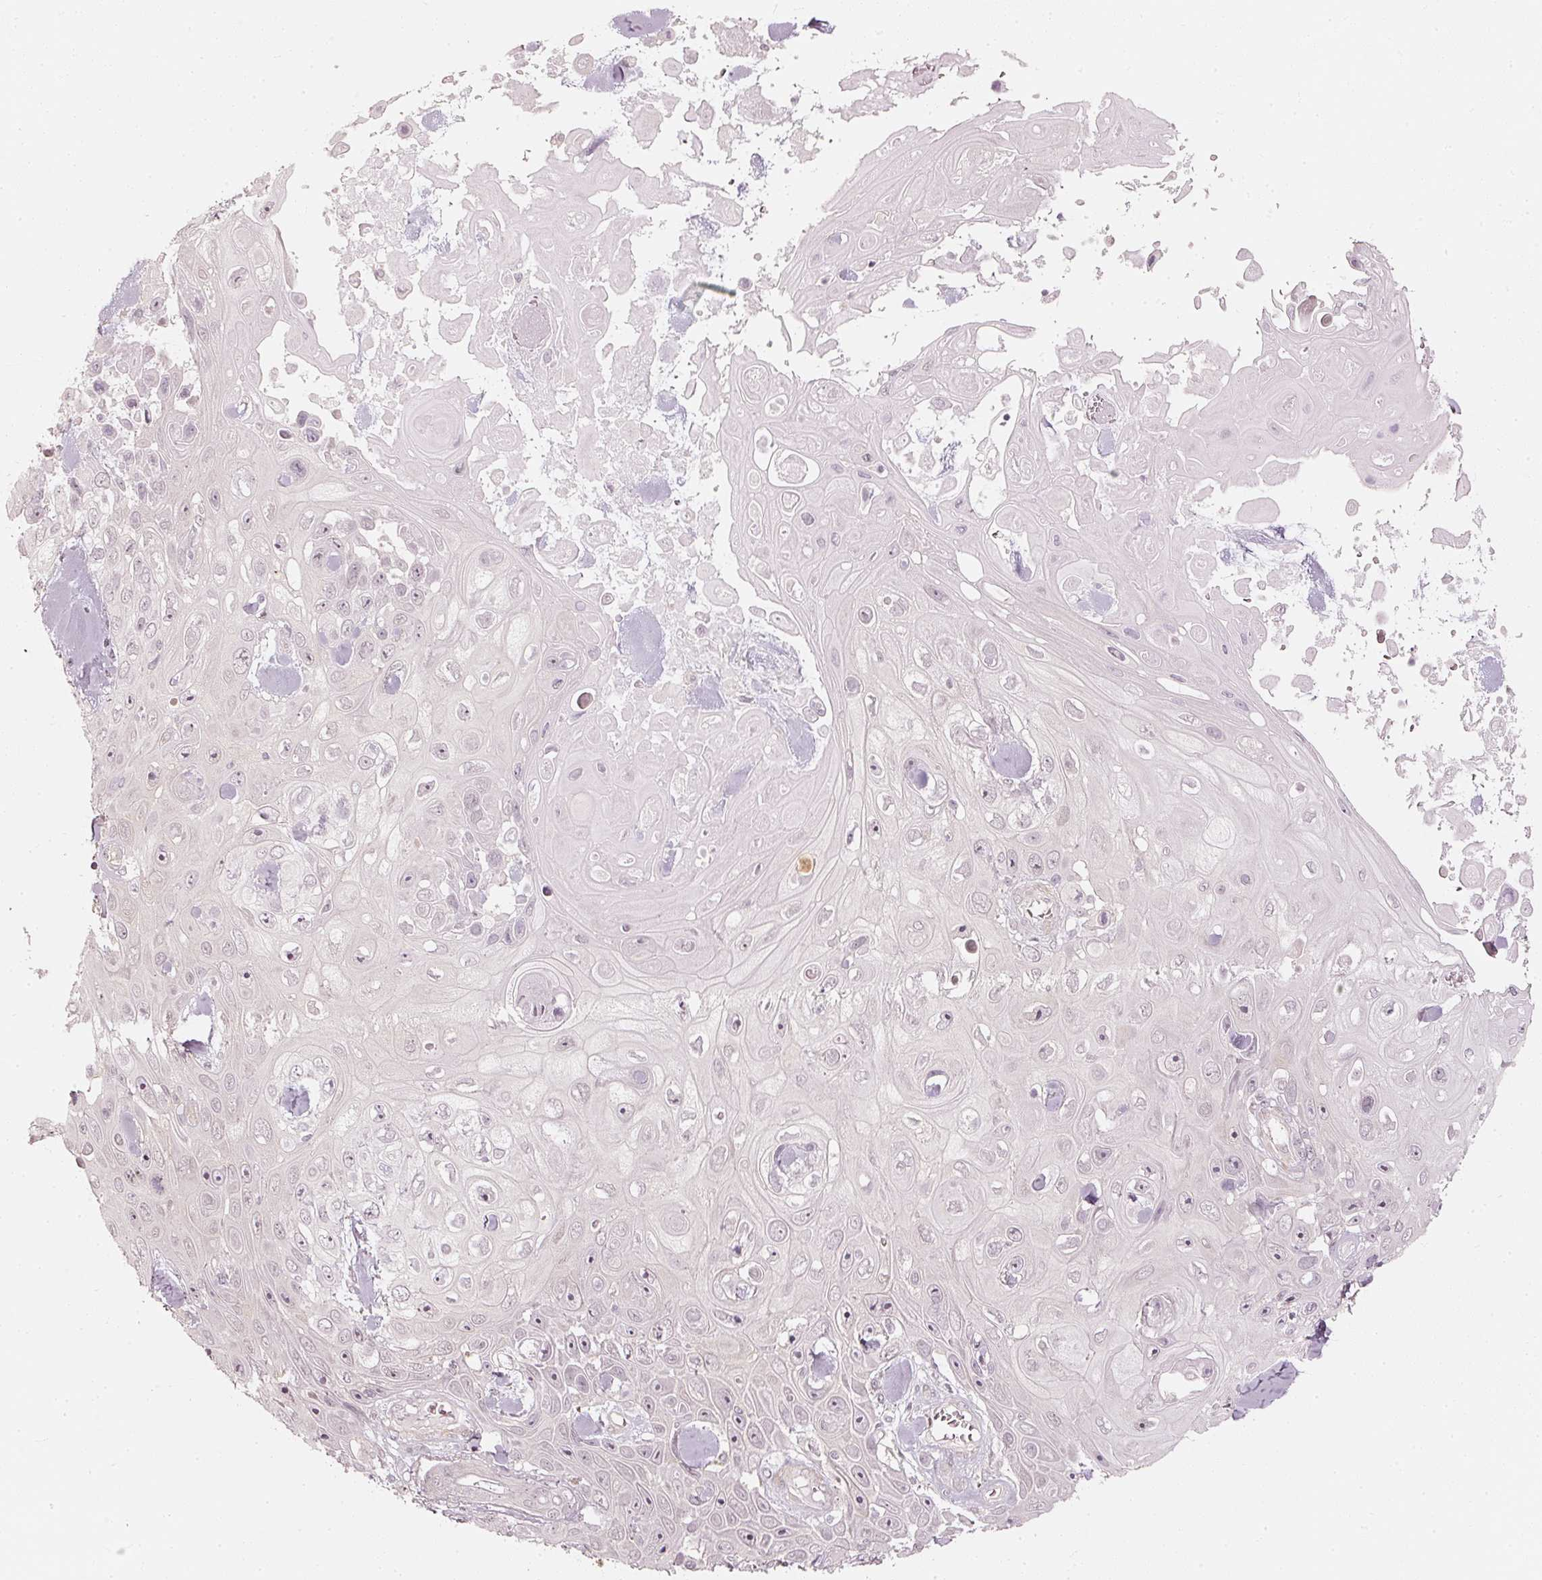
{"staining": {"intensity": "negative", "quantity": "none", "location": "none"}, "tissue": "skin cancer", "cell_type": "Tumor cells", "image_type": "cancer", "snomed": [{"axis": "morphology", "description": "Squamous cell carcinoma, NOS"}, {"axis": "topography", "description": "Skin"}], "caption": "IHC image of neoplastic tissue: human skin squamous cell carcinoma stained with DAB displays no significant protein staining in tumor cells.", "gene": "DRD2", "patient": {"sex": "male", "age": 82}}